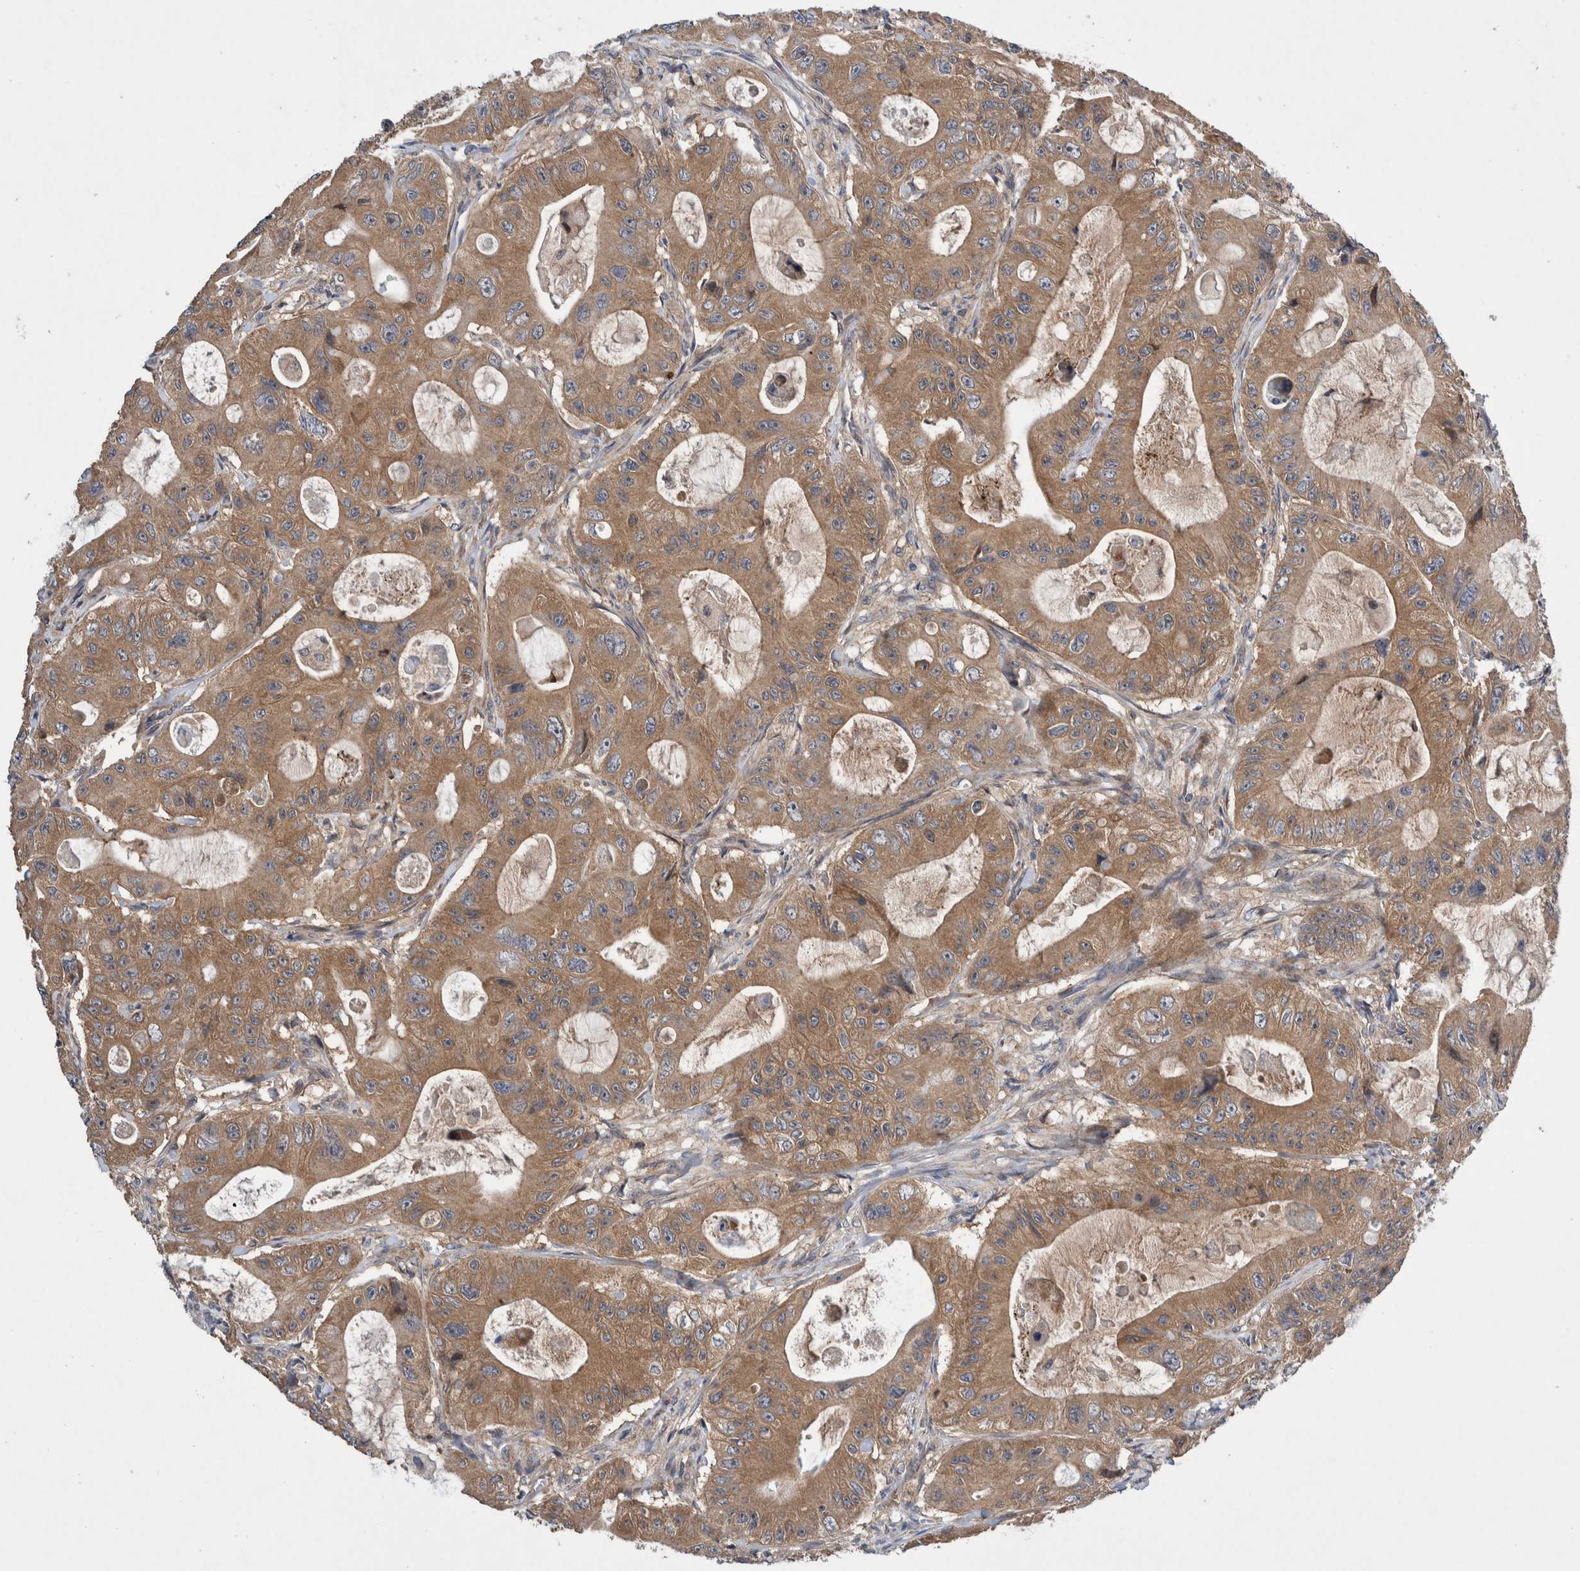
{"staining": {"intensity": "moderate", "quantity": ">75%", "location": "cytoplasmic/membranous"}, "tissue": "colorectal cancer", "cell_type": "Tumor cells", "image_type": "cancer", "snomed": [{"axis": "morphology", "description": "Adenocarcinoma, NOS"}, {"axis": "topography", "description": "Colon"}], "caption": "DAB immunohistochemical staining of colorectal adenocarcinoma shows moderate cytoplasmic/membranous protein positivity in approximately >75% of tumor cells.", "gene": "PIK3R6", "patient": {"sex": "female", "age": 46}}